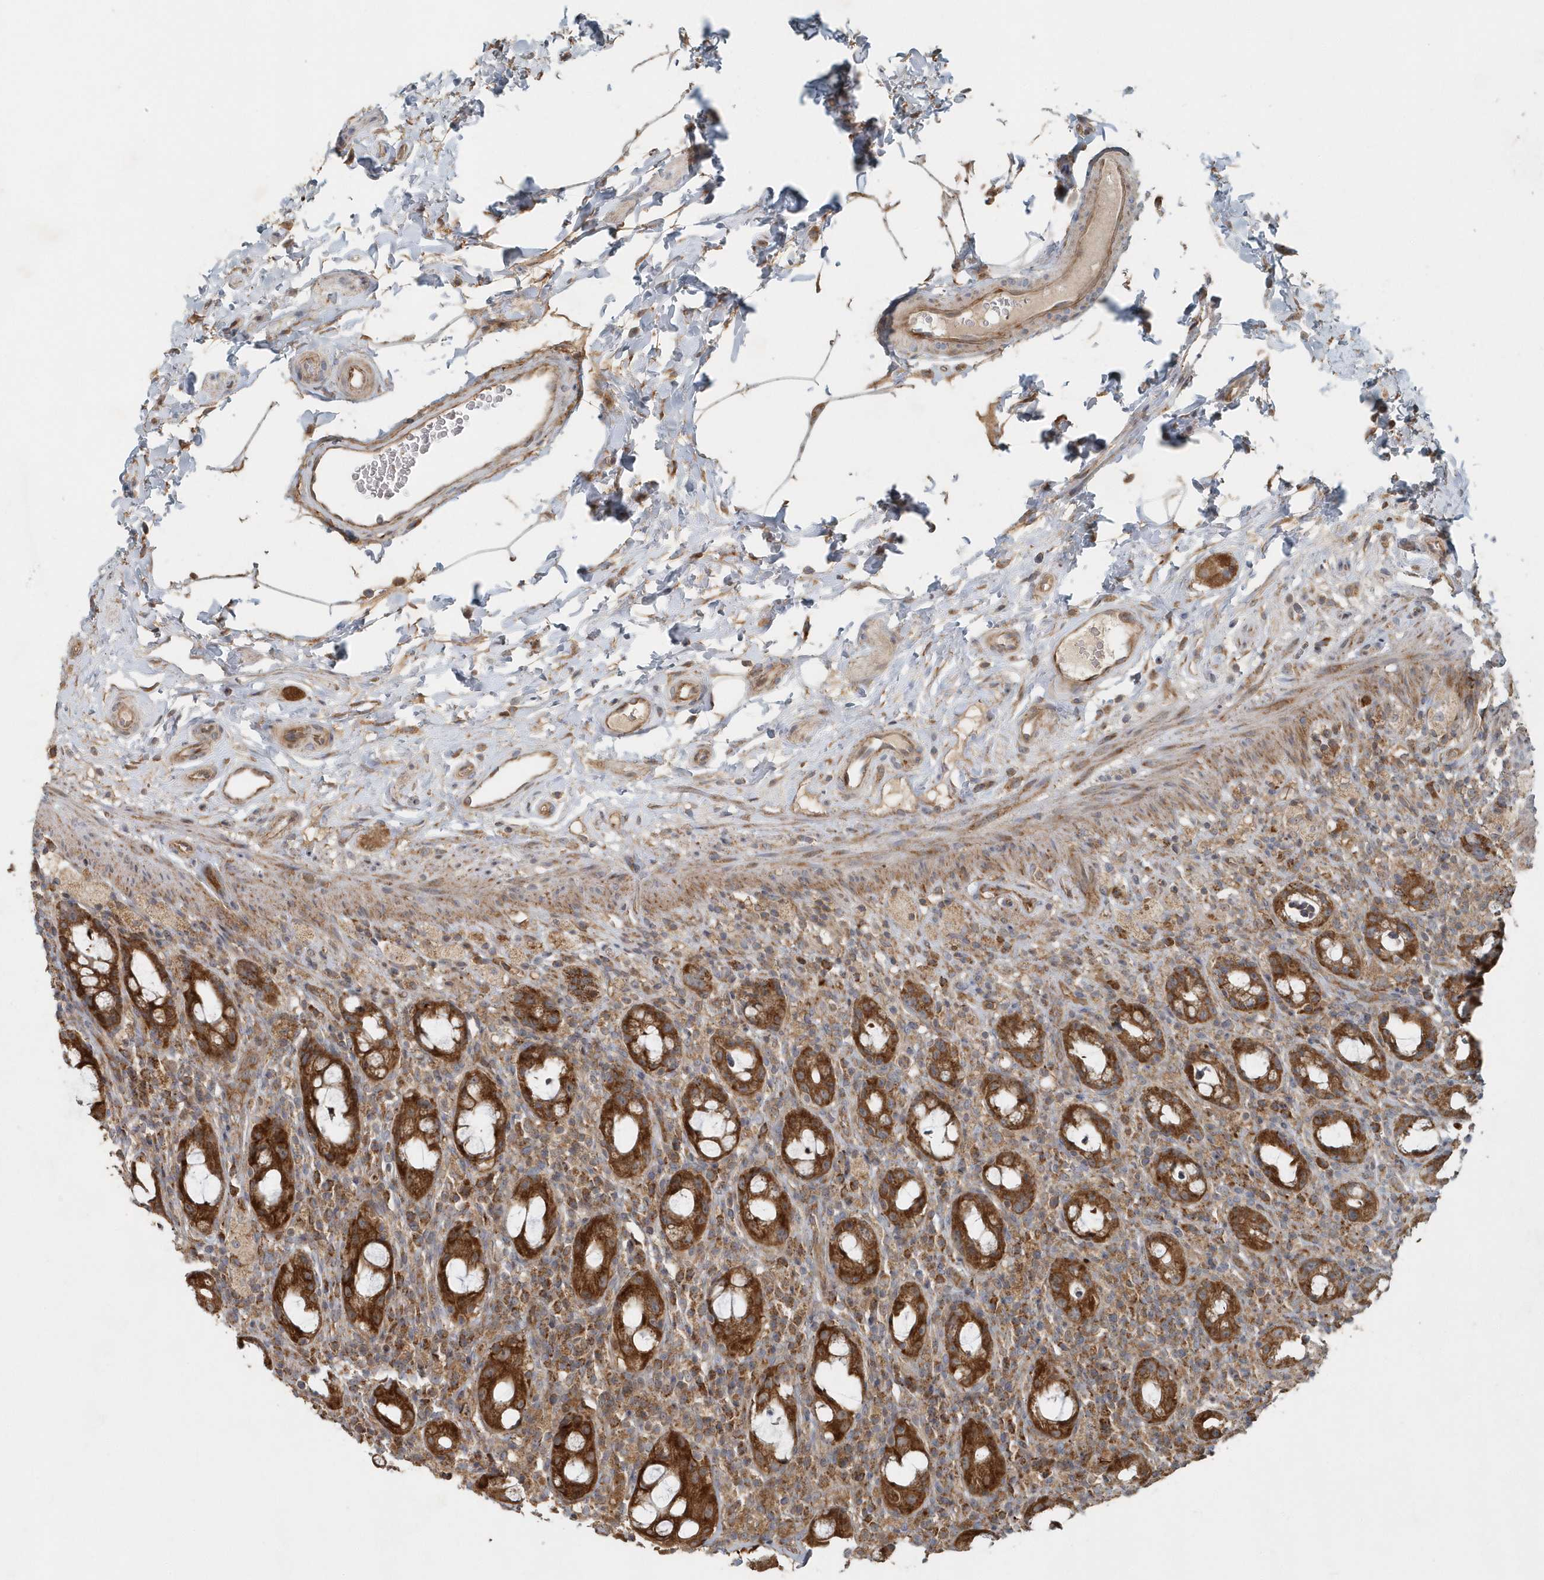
{"staining": {"intensity": "strong", "quantity": ">75%", "location": "cytoplasmic/membranous"}, "tissue": "rectum", "cell_type": "Glandular cells", "image_type": "normal", "snomed": [{"axis": "morphology", "description": "Normal tissue, NOS"}, {"axis": "topography", "description": "Rectum"}], "caption": "Strong cytoplasmic/membranous staining for a protein is seen in about >75% of glandular cells of unremarkable rectum using IHC.", "gene": "MMUT", "patient": {"sex": "male", "age": 44}}